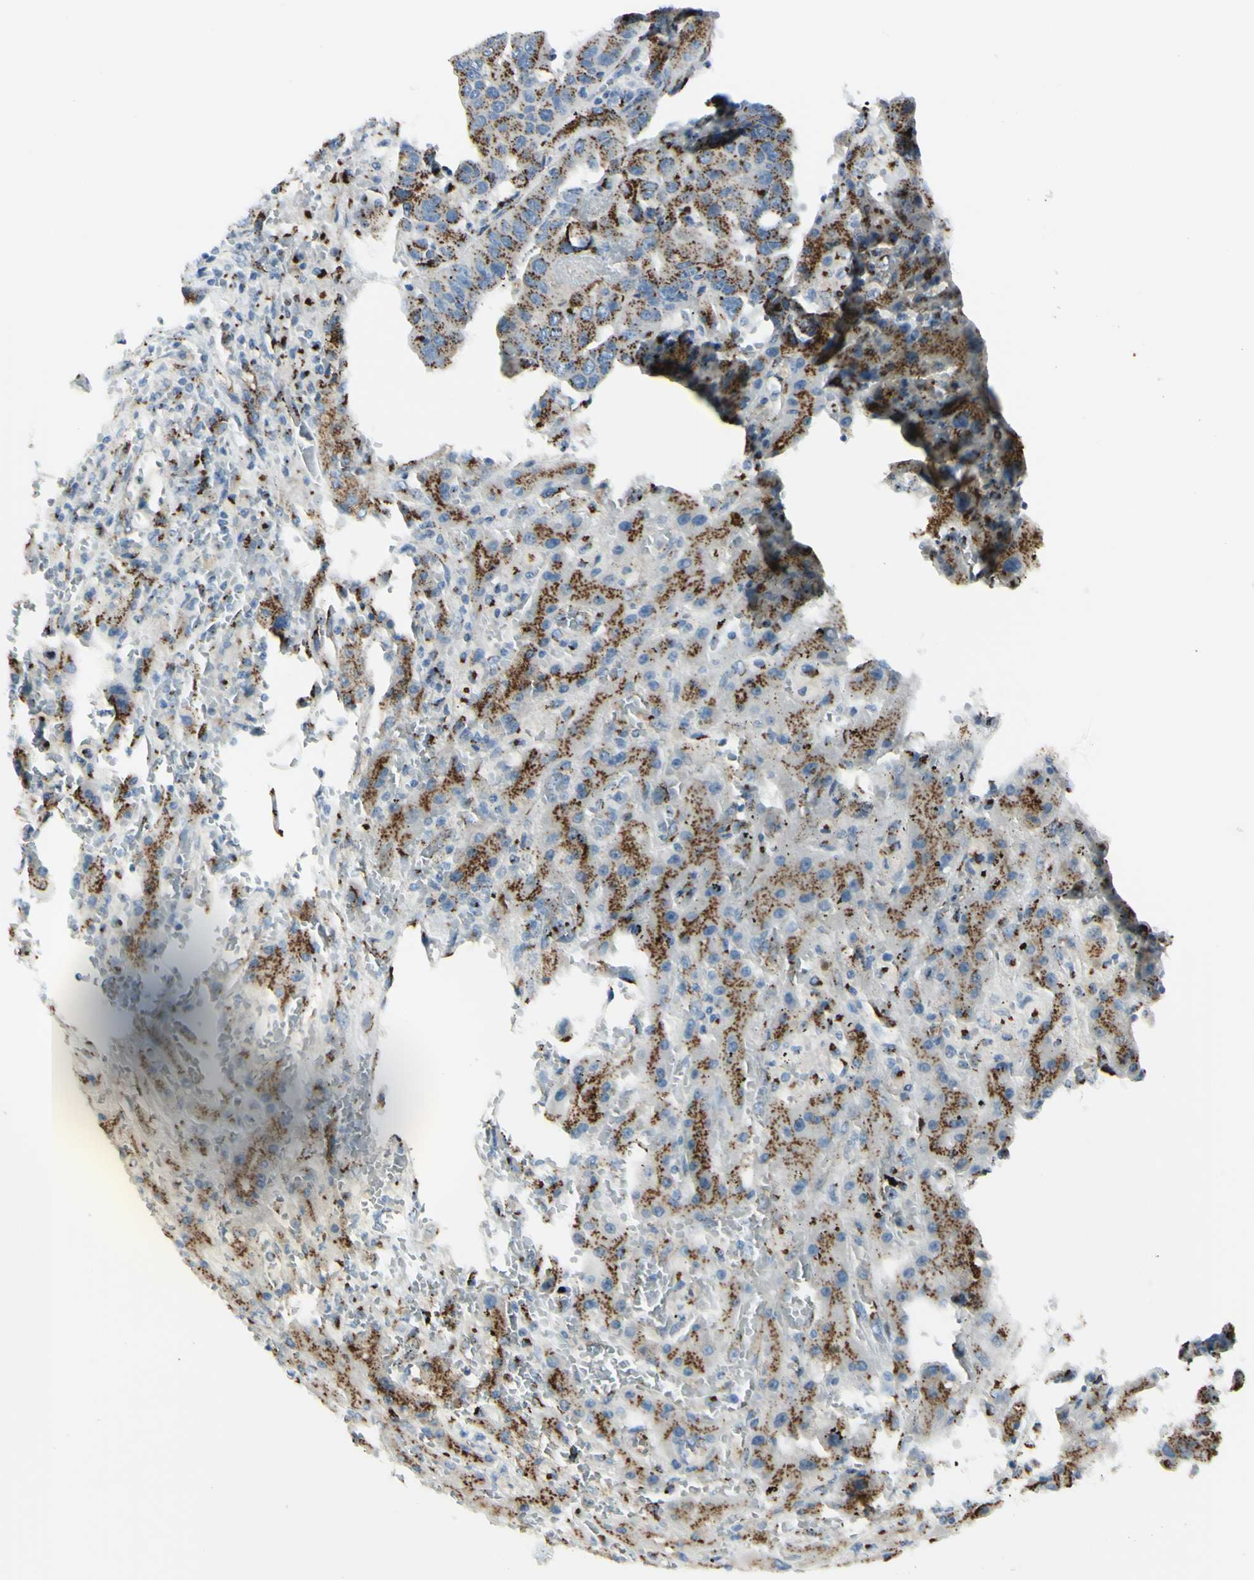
{"staining": {"intensity": "moderate", "quantity": ">75%", "location": "cytoplasmic/membranous"}, "tissue": "liver cancer", "cell_type": "Tumor cells", "image_type": "cancer", "snomed": [{"axis": "morphology", "description": "Cholangiocarcinoma"}, {"axis": "topography", "description": "Liver"}], "caption": "This photomicrograph demonstrates immunohistochemistry (IHC) staining of liver cancer, with medium moderate cytoplasmic/membranous expression in about >75% of tumor cells.", "gene": "B4GALT1", "patient": {"sex": "female", "age": 52}}